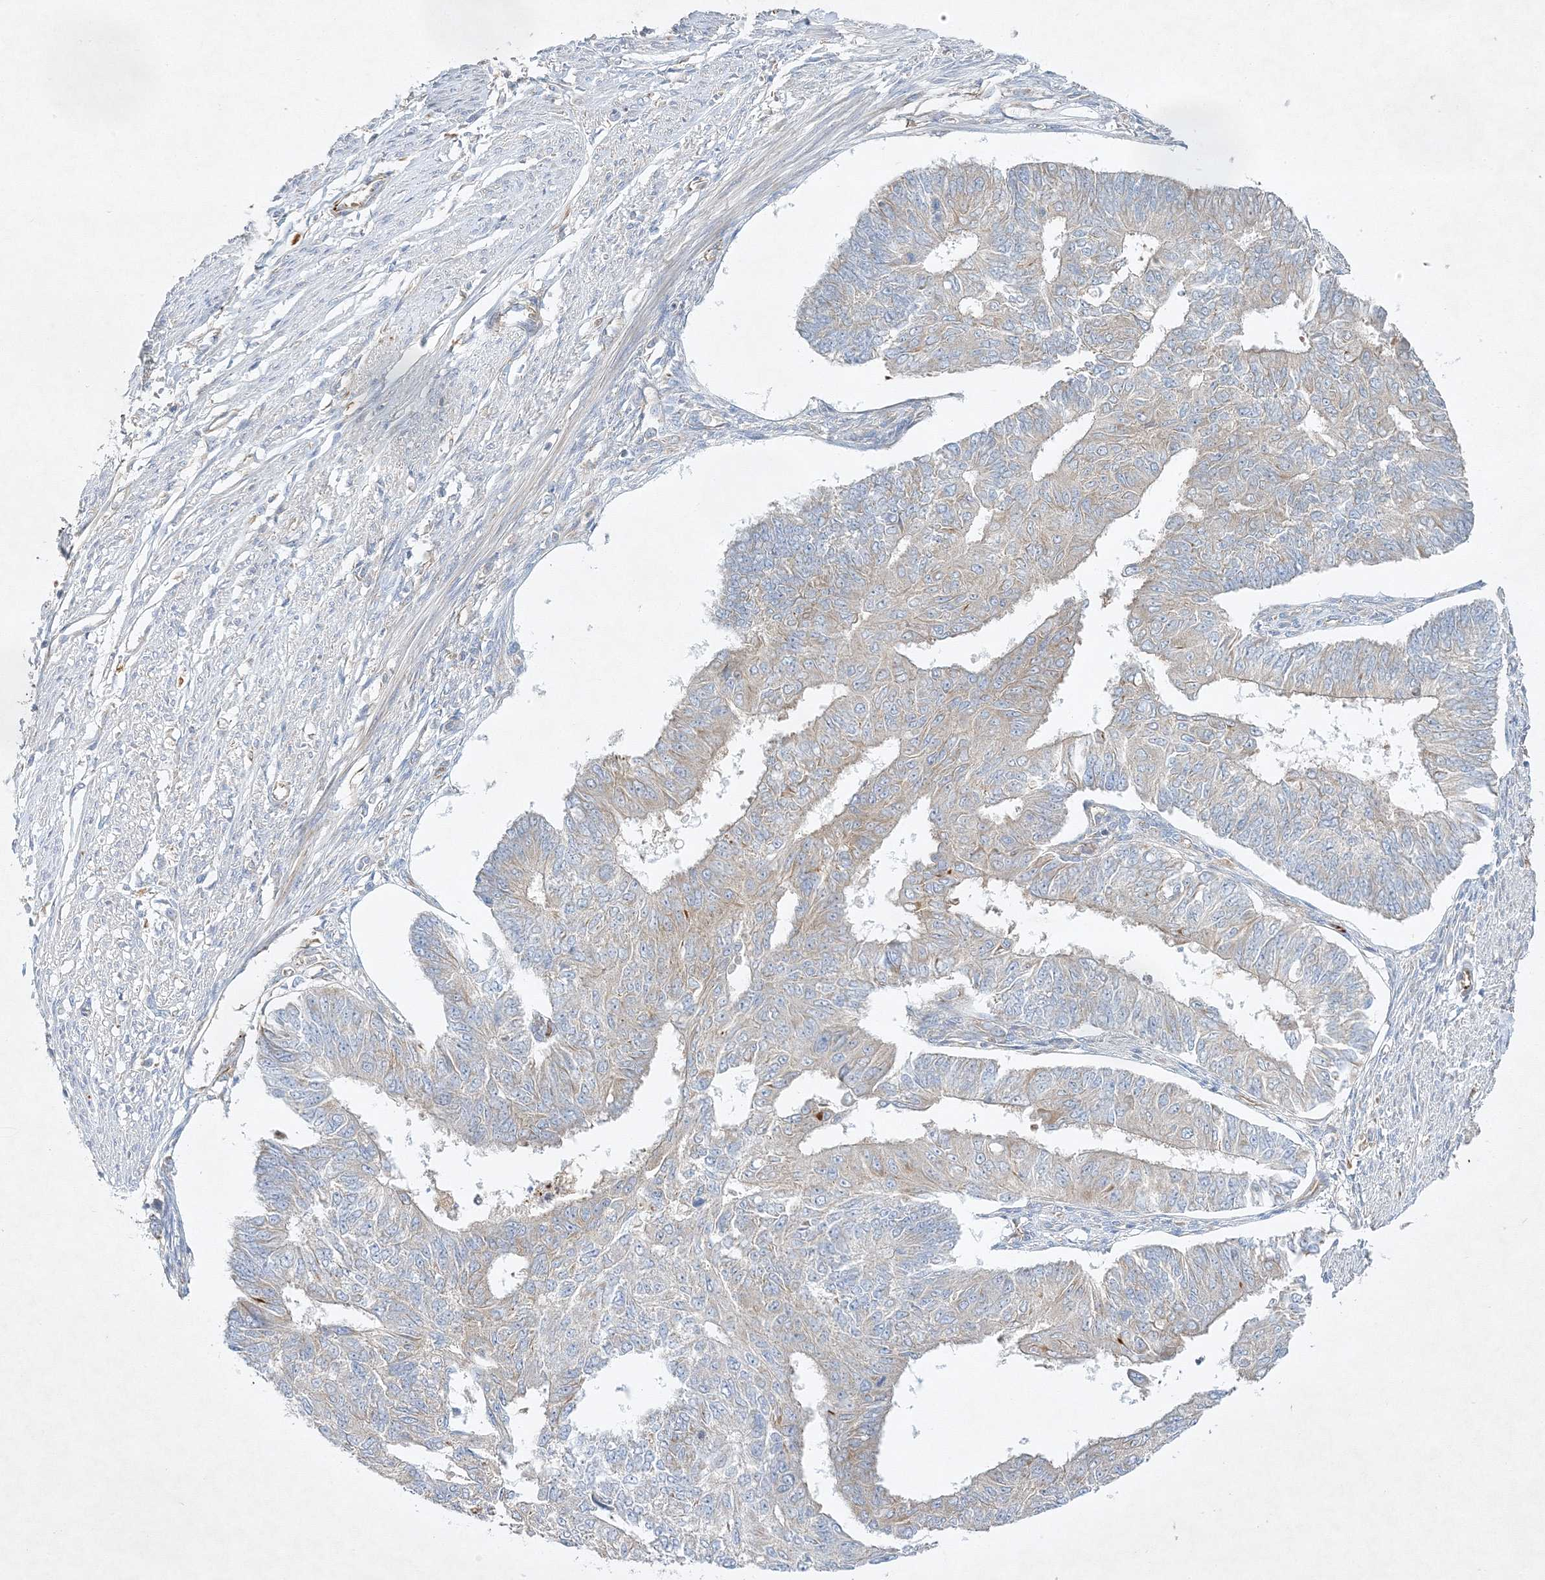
{"staining": {"intensity": "weak", "quantity": "25%-75%", "location": "cytoplasmic/membranous"}, "tissue": "endometrial cancer", "cell_type": "Tumor cells", "image_type": "cancer", "snomed": [{"axis": "morphology", "description": "Adenocarcinoma, NOS"}, {"axis": "topography", "description": "Endometrium"}], "caption": "Immunohistochemistry (IHC) (DAB (3,3'-diaminobenzidine)) staining of adenocarcinoma (endometrial) shows weak cytoplasmic/membranous protein staining in approximately 25%-75% of tumor cells.", "gene": "WDR37", "patient": {"sex": "female", "age": 32}}